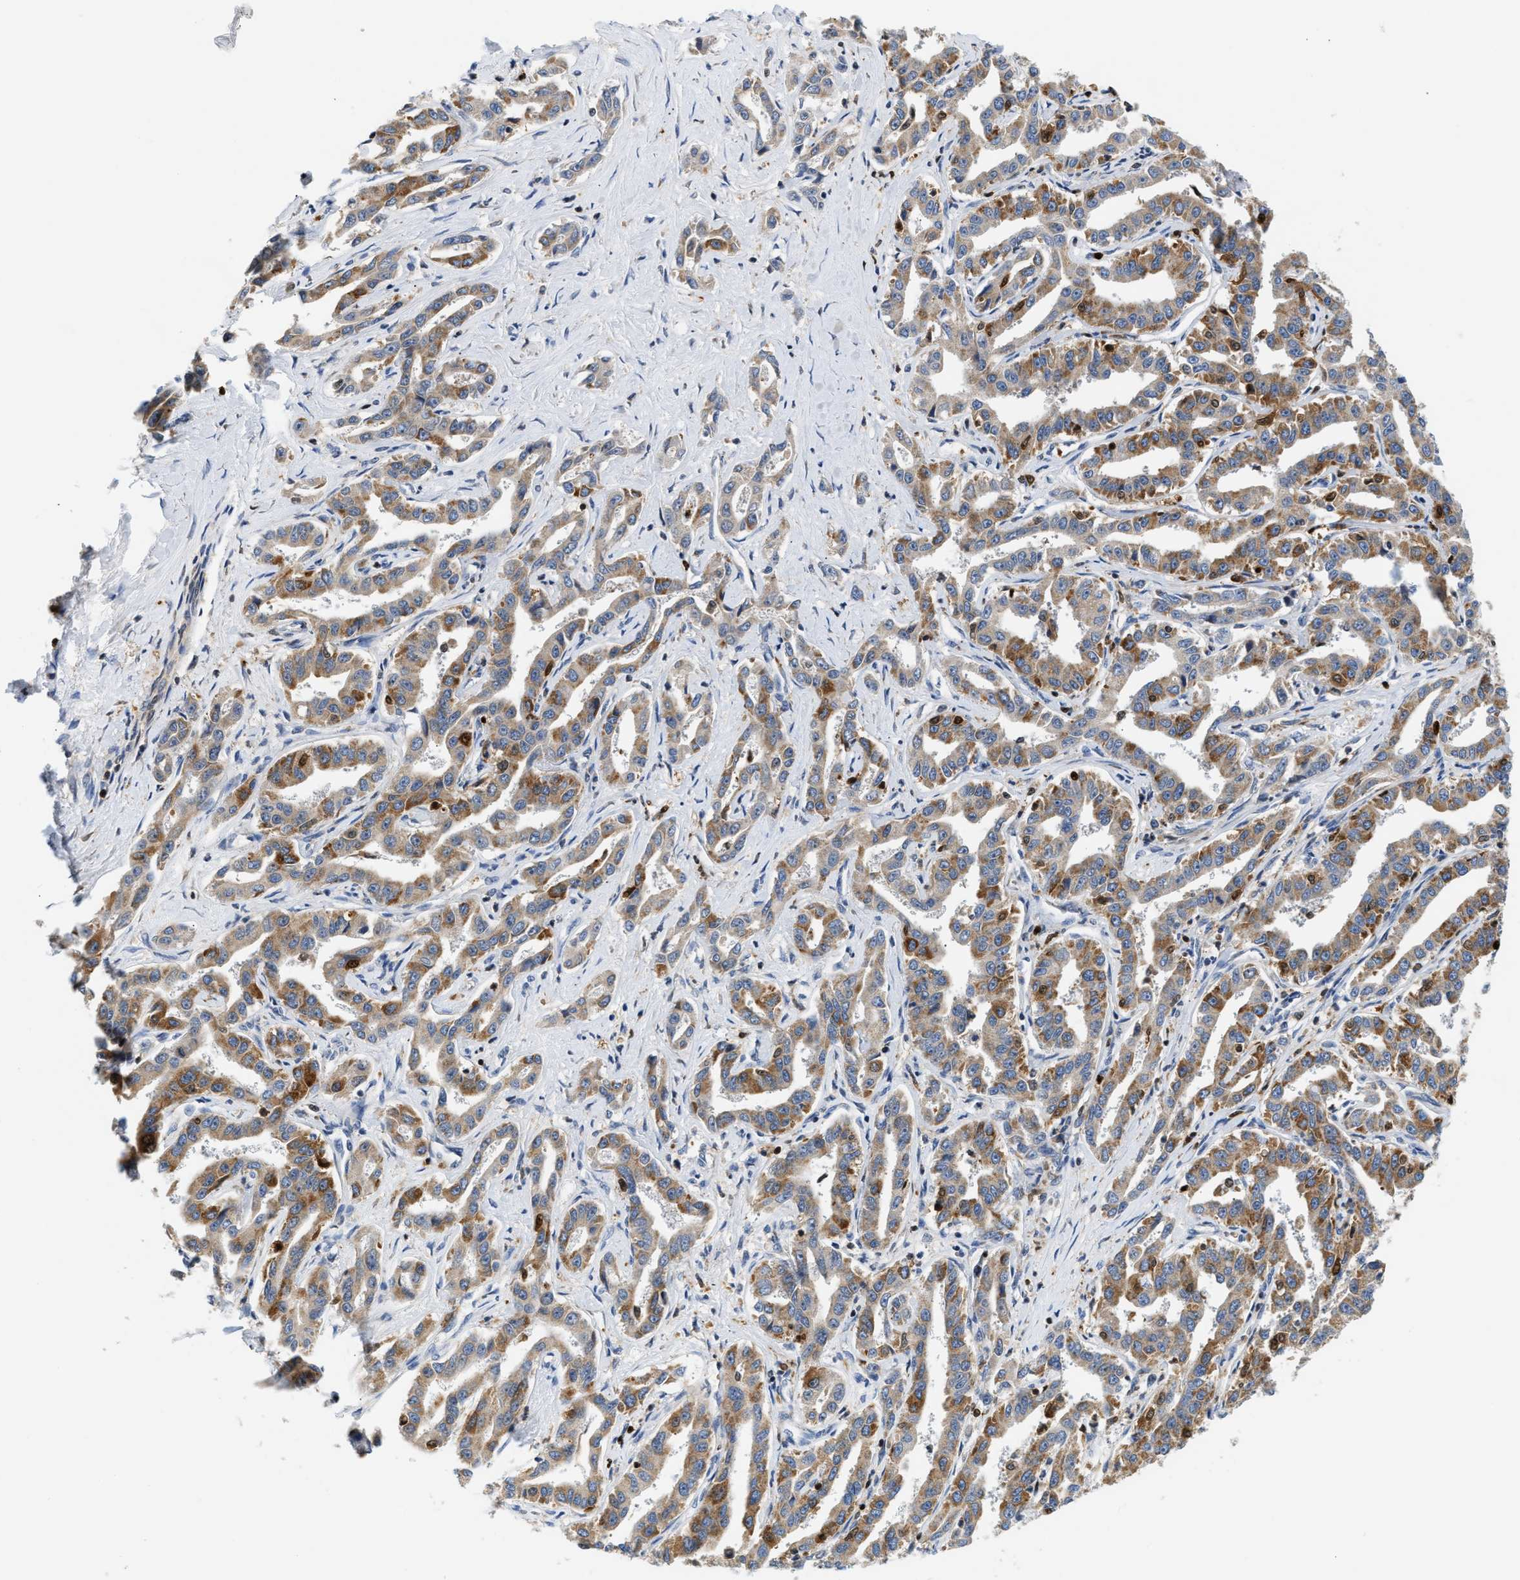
{"staining": {"intensity": "moderate", "quantity": ">75%", "location": "cytoplasmic/membranous"}, "tissue": "liver cancer", "cell_type": "Tumor cells", "image_type": "cancer", "snomed": [{"axis": "morphology", "description": "Cholangiocarcinoma"}, {"axis": "topography", "description": "Liver"}], "caption": "Protein staining displays moderate cytoplasmic/membranous positivity in approximately >75% of tumor cells in liver cholangiocarcinoma. (IHC, brightfield microscopy, high magnification).", "gene": "SLIT2", "patient": {"sex": "male", "age": 59}}